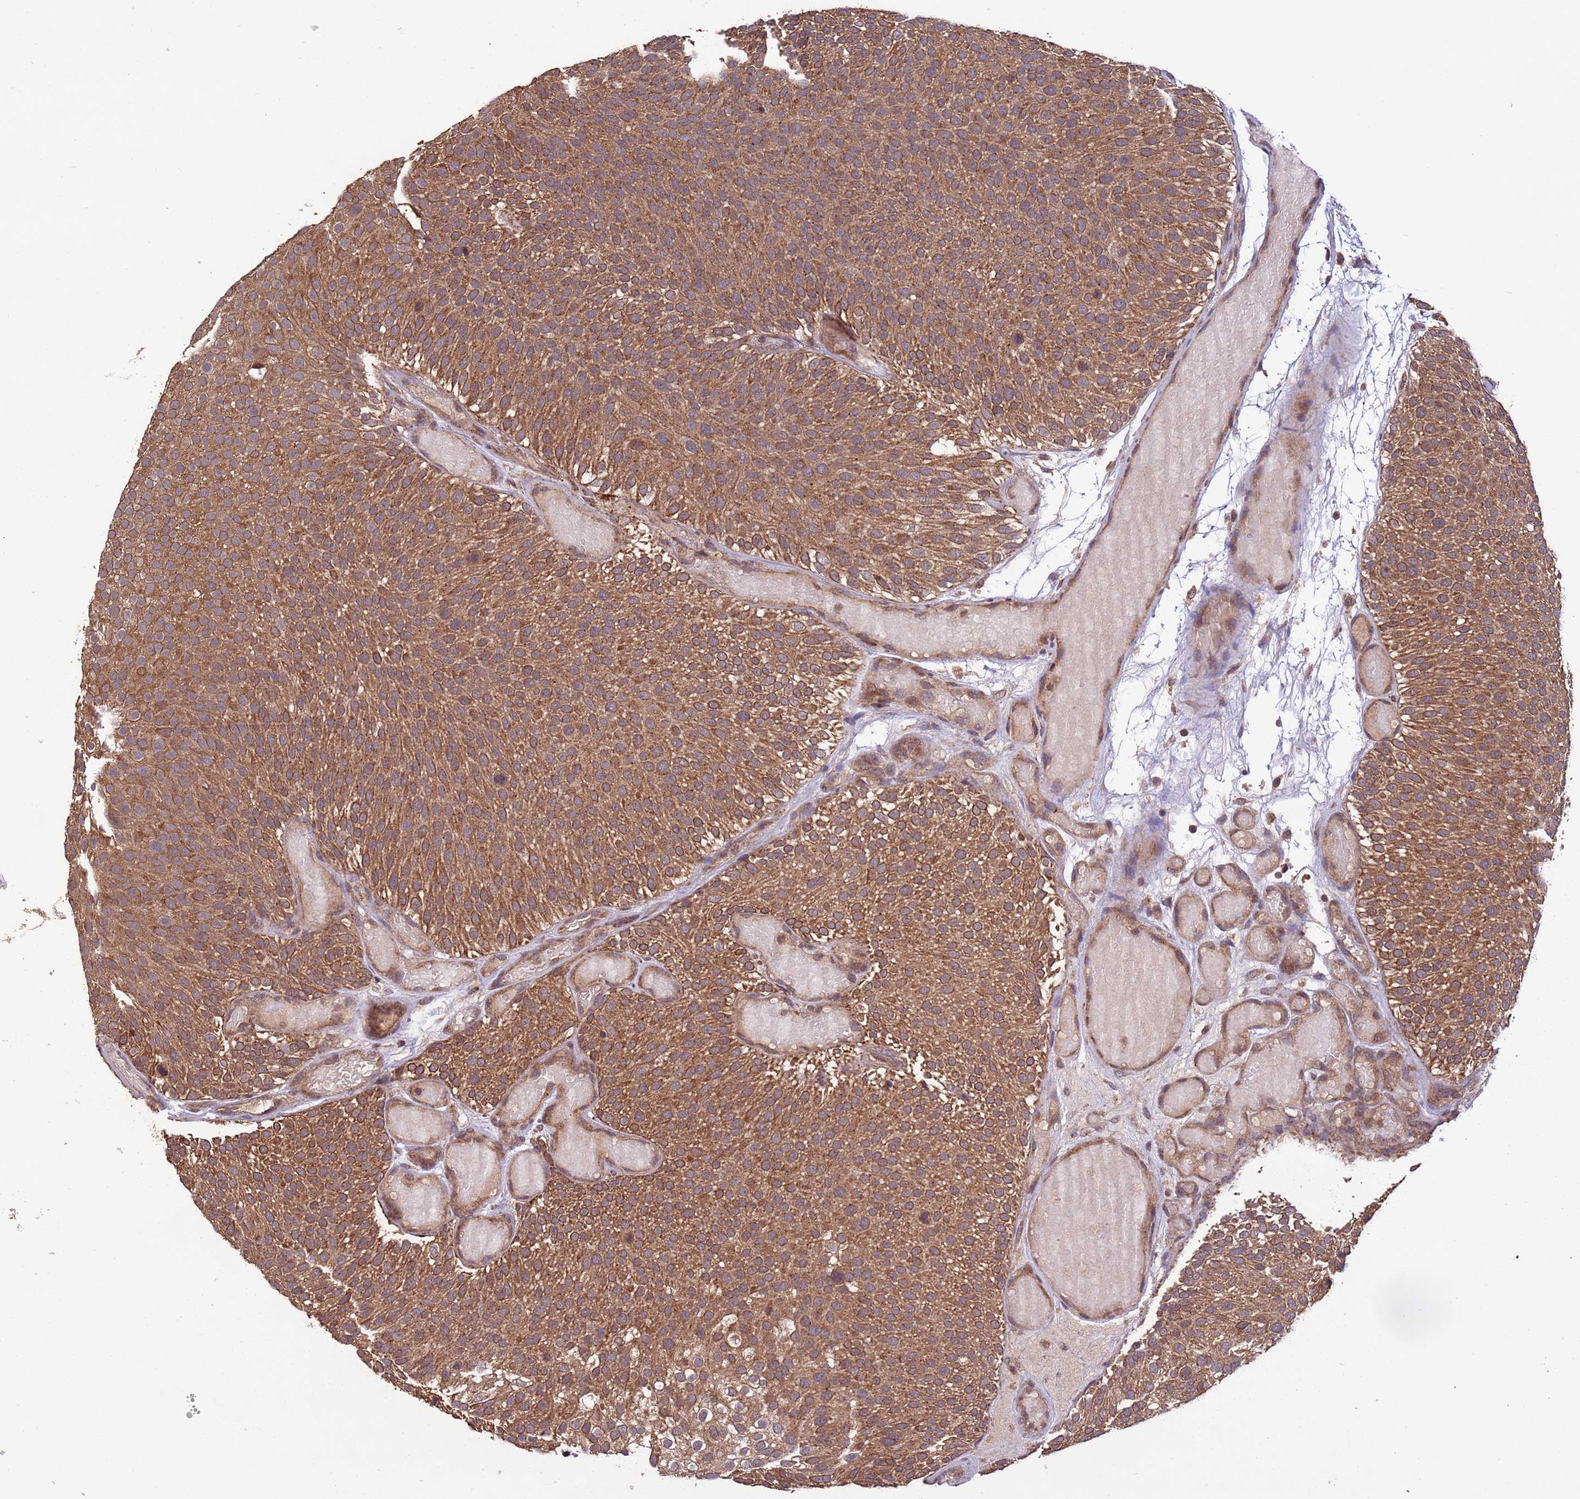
{"staining": {"intensity": "moderate", "quantity": ">75%", "location": "cytoplasmic/membranous"}, "tissue": "urothelial cancer", "cell_type": "Tumor cells", "image_type": "cancer", "snomed": [{"axis": "morphology", "description": "Urothelial carcinoma, Low grade"}, {"axis": "topography", "description": "Urinary bladder"}], "caption": "Moderate cytoplasmic/membranous positivity is appreciated in approximately >75% of tumor cells in urothelial cancer.", "gene": "FASTKD1", "patient": {"sex": "male", "age": 78}}